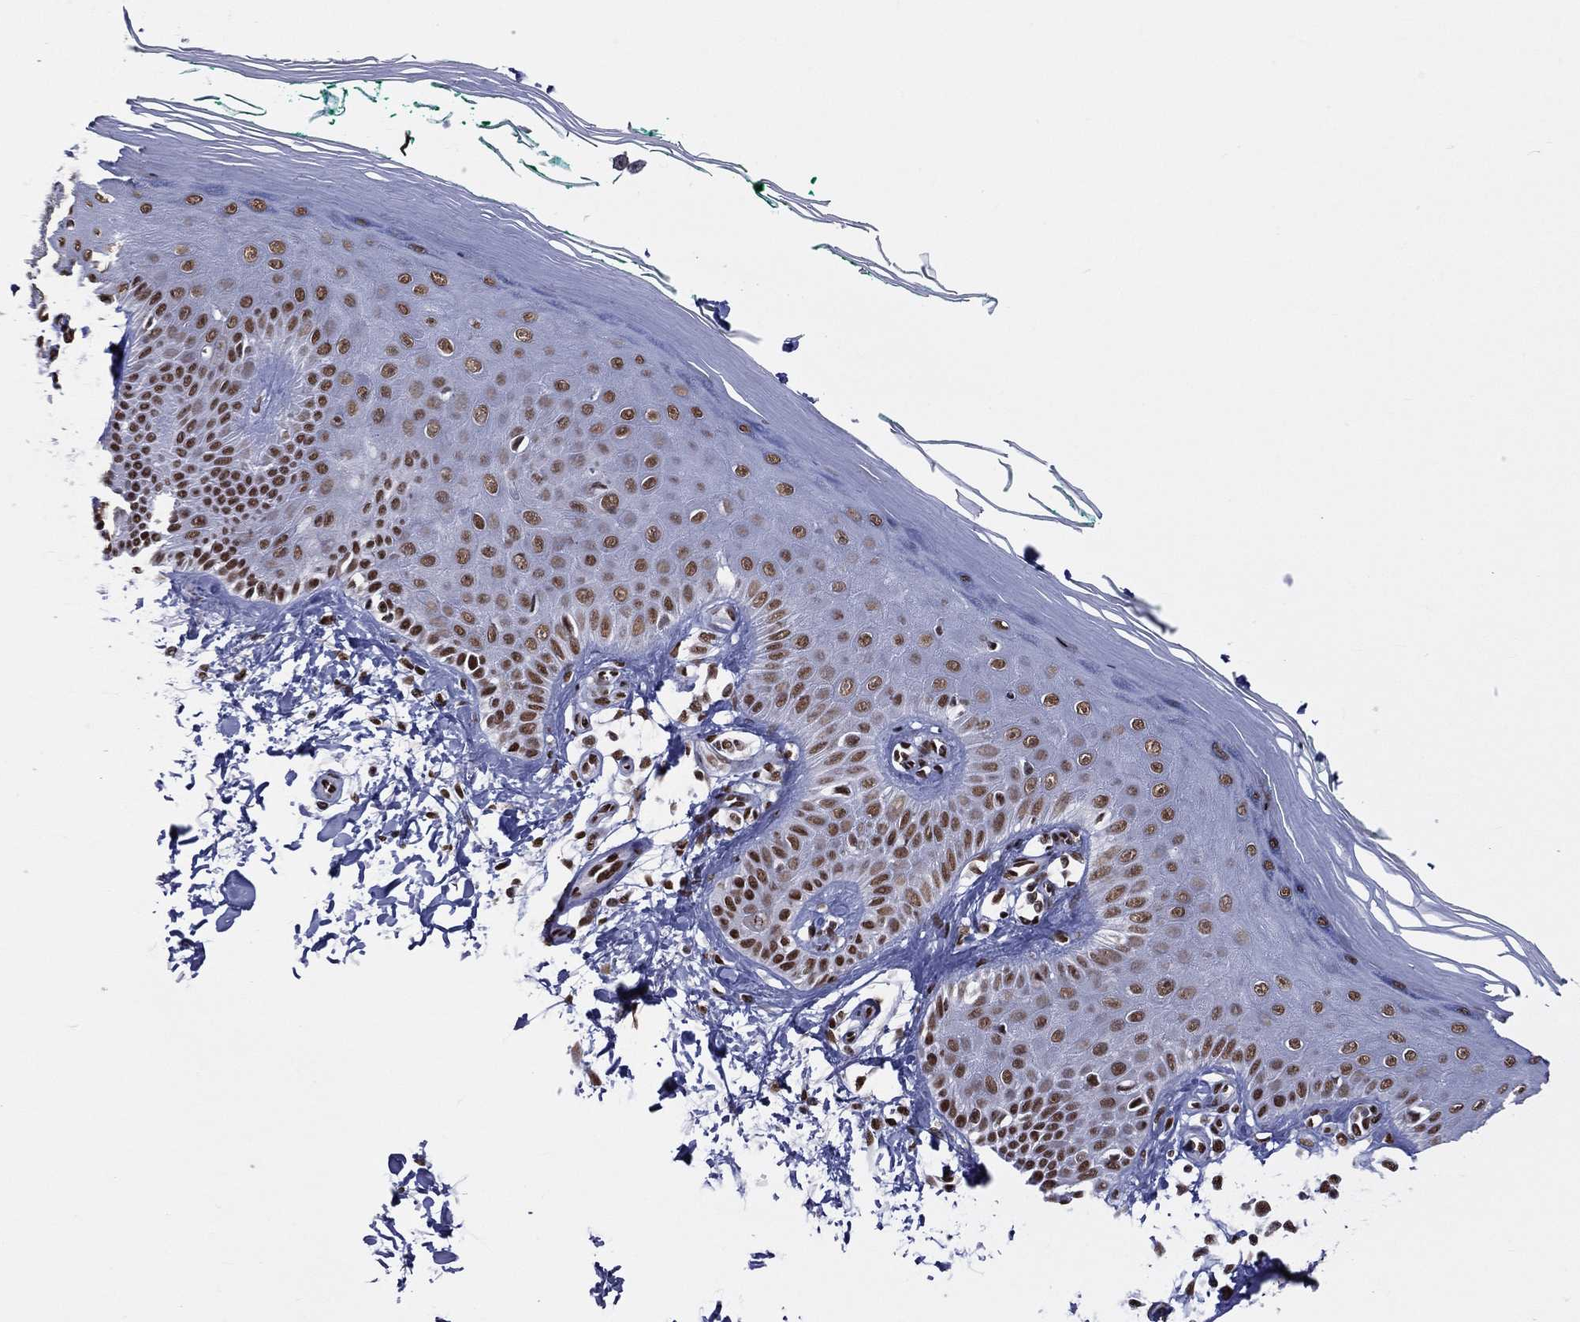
{"staining": {"intensity": "moderate", "quantity": "<25%", "location": "nuclear"}, "tissue": "skin", "cell_type": "Fibroblasts", "image_type": "normal", "snomed": [{"axis": "morphology", "description": "Normal tissue, NOS"}, {"axis": "morphology", "description": "Inflammation, NOS"}, {"axis": "morphology", "description": "Fibrosis, NOS"}, {"axis": "topography", "description": "Skin"}], "caption": "This histopathology image displays normal skin stained with immunohistochemistry (IHC) to label a protein in brown. The nuclear of fibroblasts show moderate positivity for the protein. Nuclei are counter-stained blue.", "gene": "ZNF7", "patient": {"sex": "male", "age": 71}}